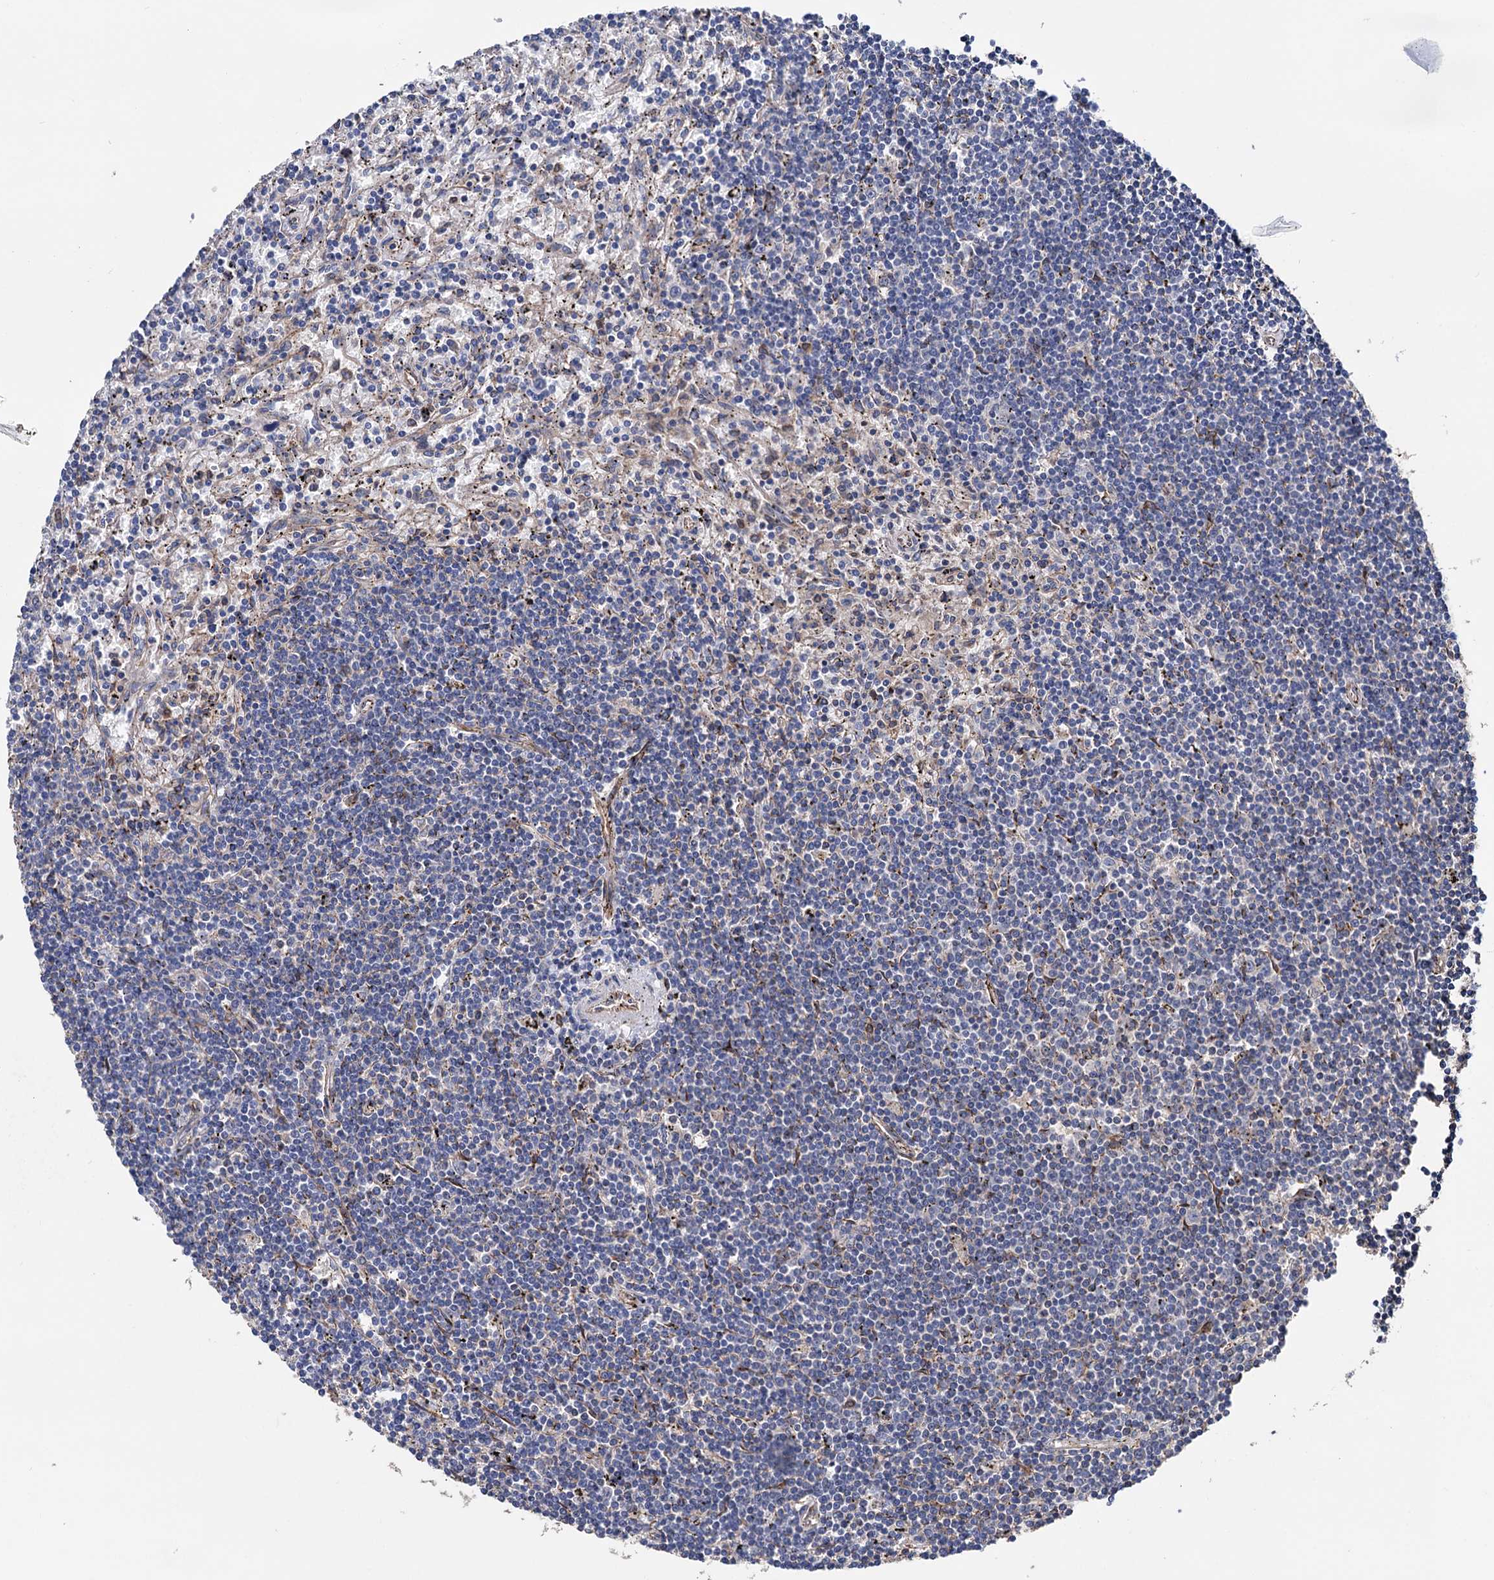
{"staining": {"intensity": "negative", "quantity": "none", "location": "none"}, "tissue": "lymphoma", "cell_type": "Tumor cells", "image_type": "cancer", "snomed": [{"axis": "morphology", "description": "Malignant lymphoma, non-Hodgkin's type, Low grade"}, {"axis": "topography", "description": "Spleen"}], "caption": "This is an IHC histopathology image of human low-grade malignant lymphoma, non-Hodgkin's type. There is no expression in tumor cells.", "gene": "STING1", "patient": {"sex": "male", "age": 76}}